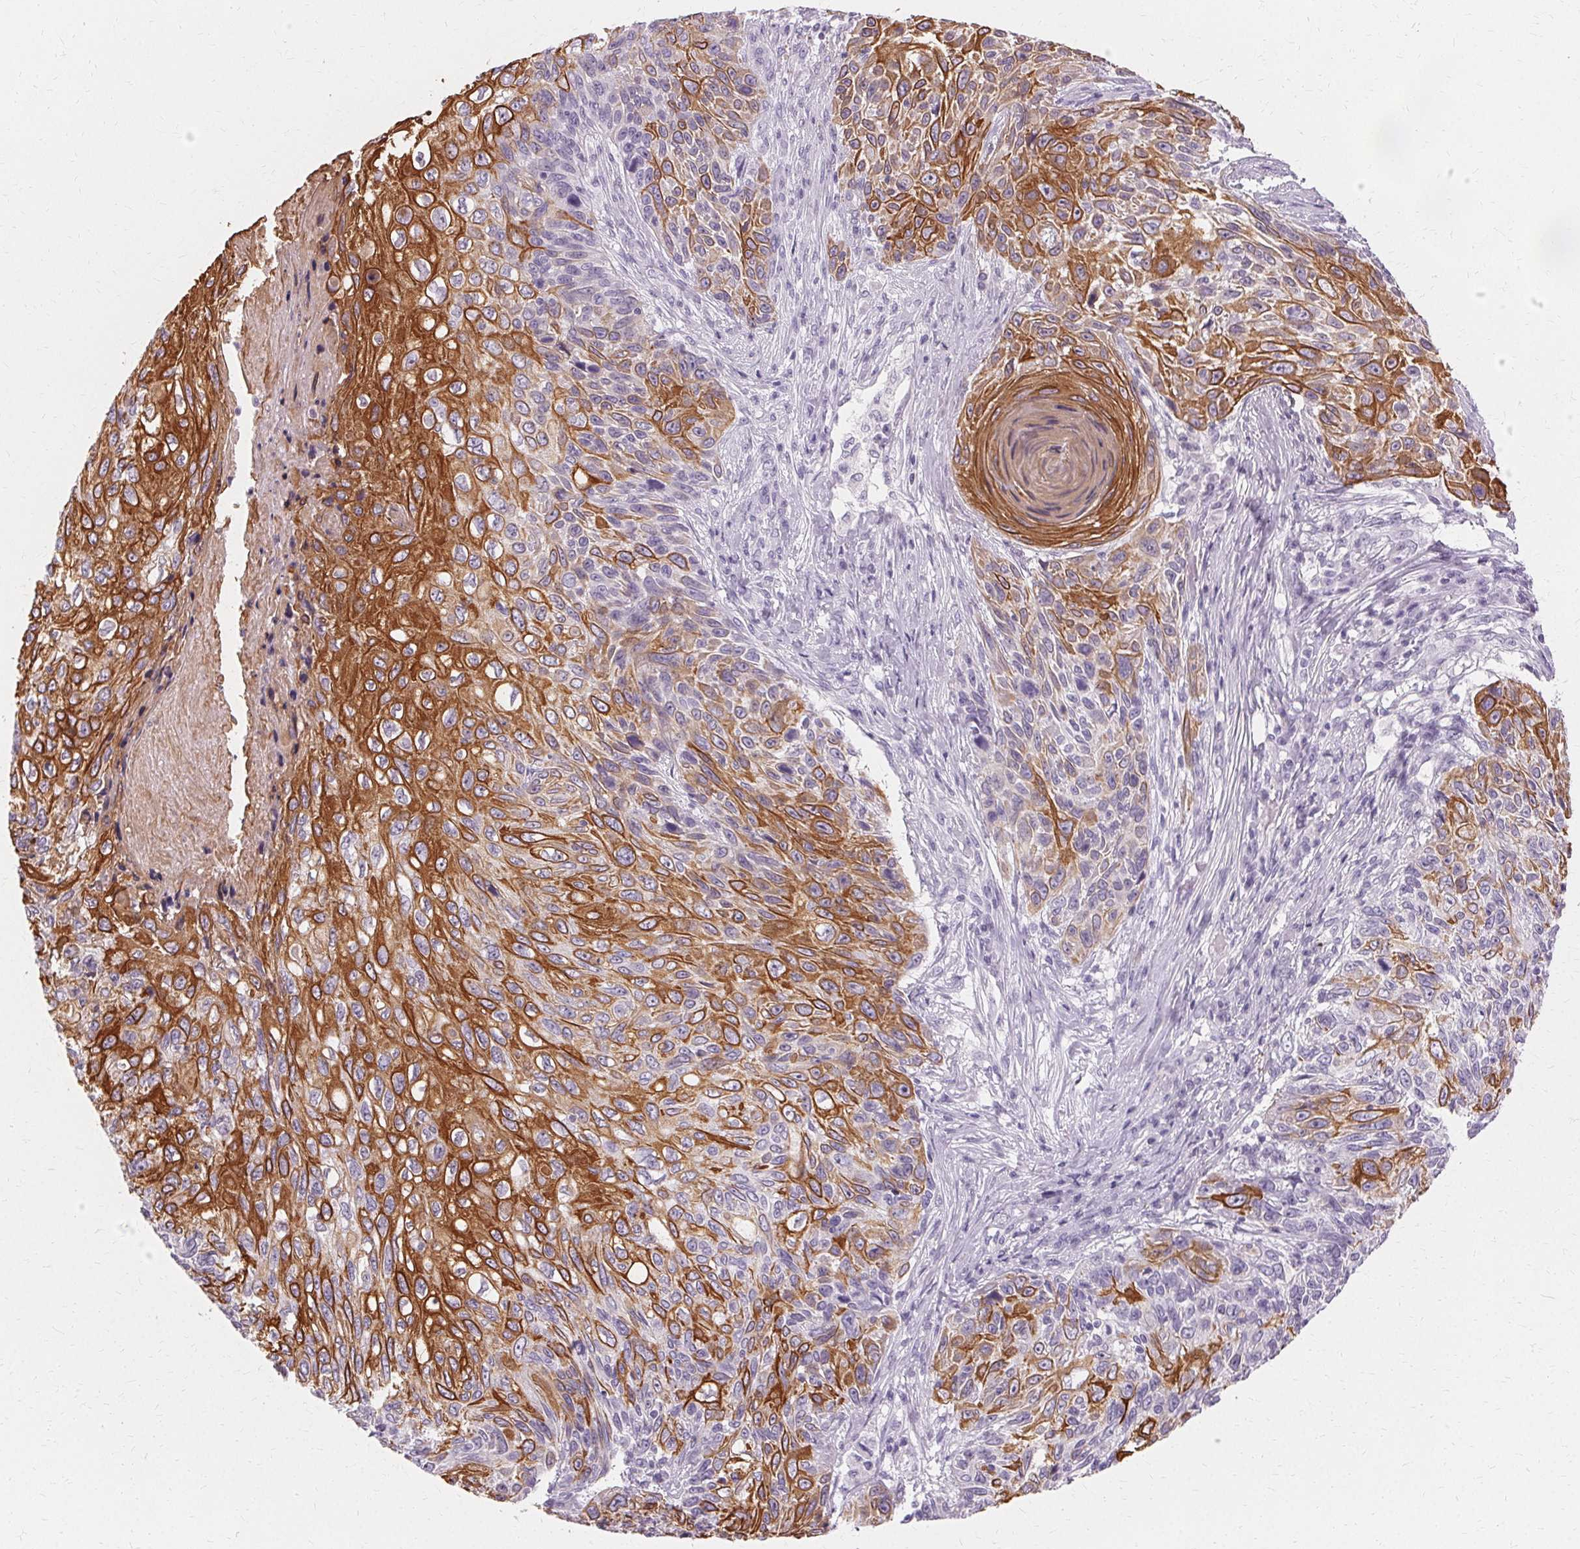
{"staining": {"intensity": "strong", "quantity": "25%-75%", "location": "cytoplasmic/membranous"}, "tissue": "skin cancer", "cell_type": "Tumor cells", "image_type": "cancer", "snomed": [{"axis": "morphology", "description": "Squamous cell carcinoma, NOS"}, {"axis": "topography", "description": "Skin"}], "caption": "Strong cytoplasmic/membranous staining for a protein is identified in approximately 25%-75% of tumor cells of skin squamous cell carcinoma using immunohistochemistry (IHC).", "gene": "KRT6C", "patient": {"sex": "male", "age": 92}}